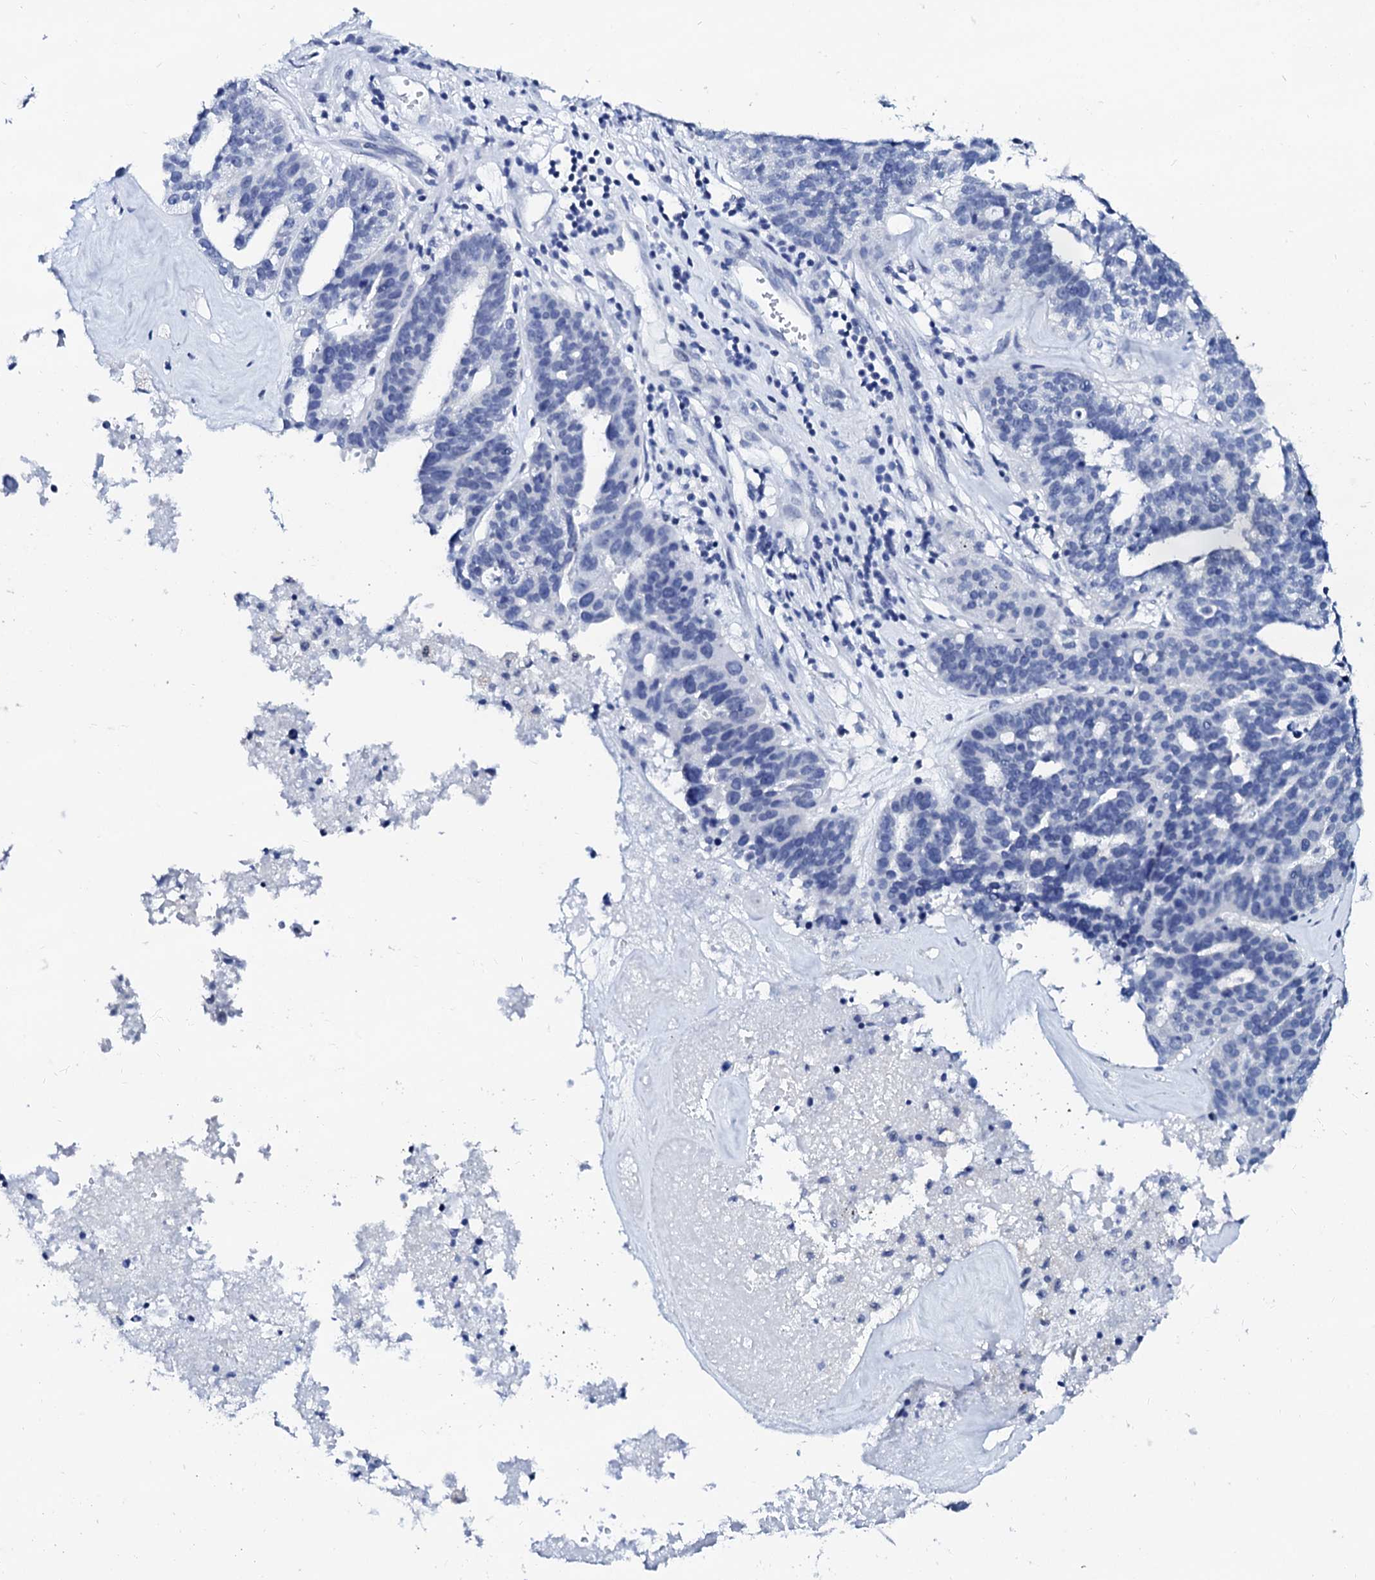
{"staining": {"intensity": "negative", "quantity": "none", "location": "none"}, "tissue": "ovarian cancer", "cell_type": "Tumor cells", "image_type": "cancer", "snomed": [{"axis": "morphology", "description": "Cystadenocarcinoma, serous, NOS"}, {"axis": "topography", "description": "Ovary"}], "caption": "A micrograph of ovarian serous cystadenocarcinoma stained for a protein shows no brown staining in tumor cells.", "gene": "SPATA19", "patient": {"sex": "female", "age": 59}}